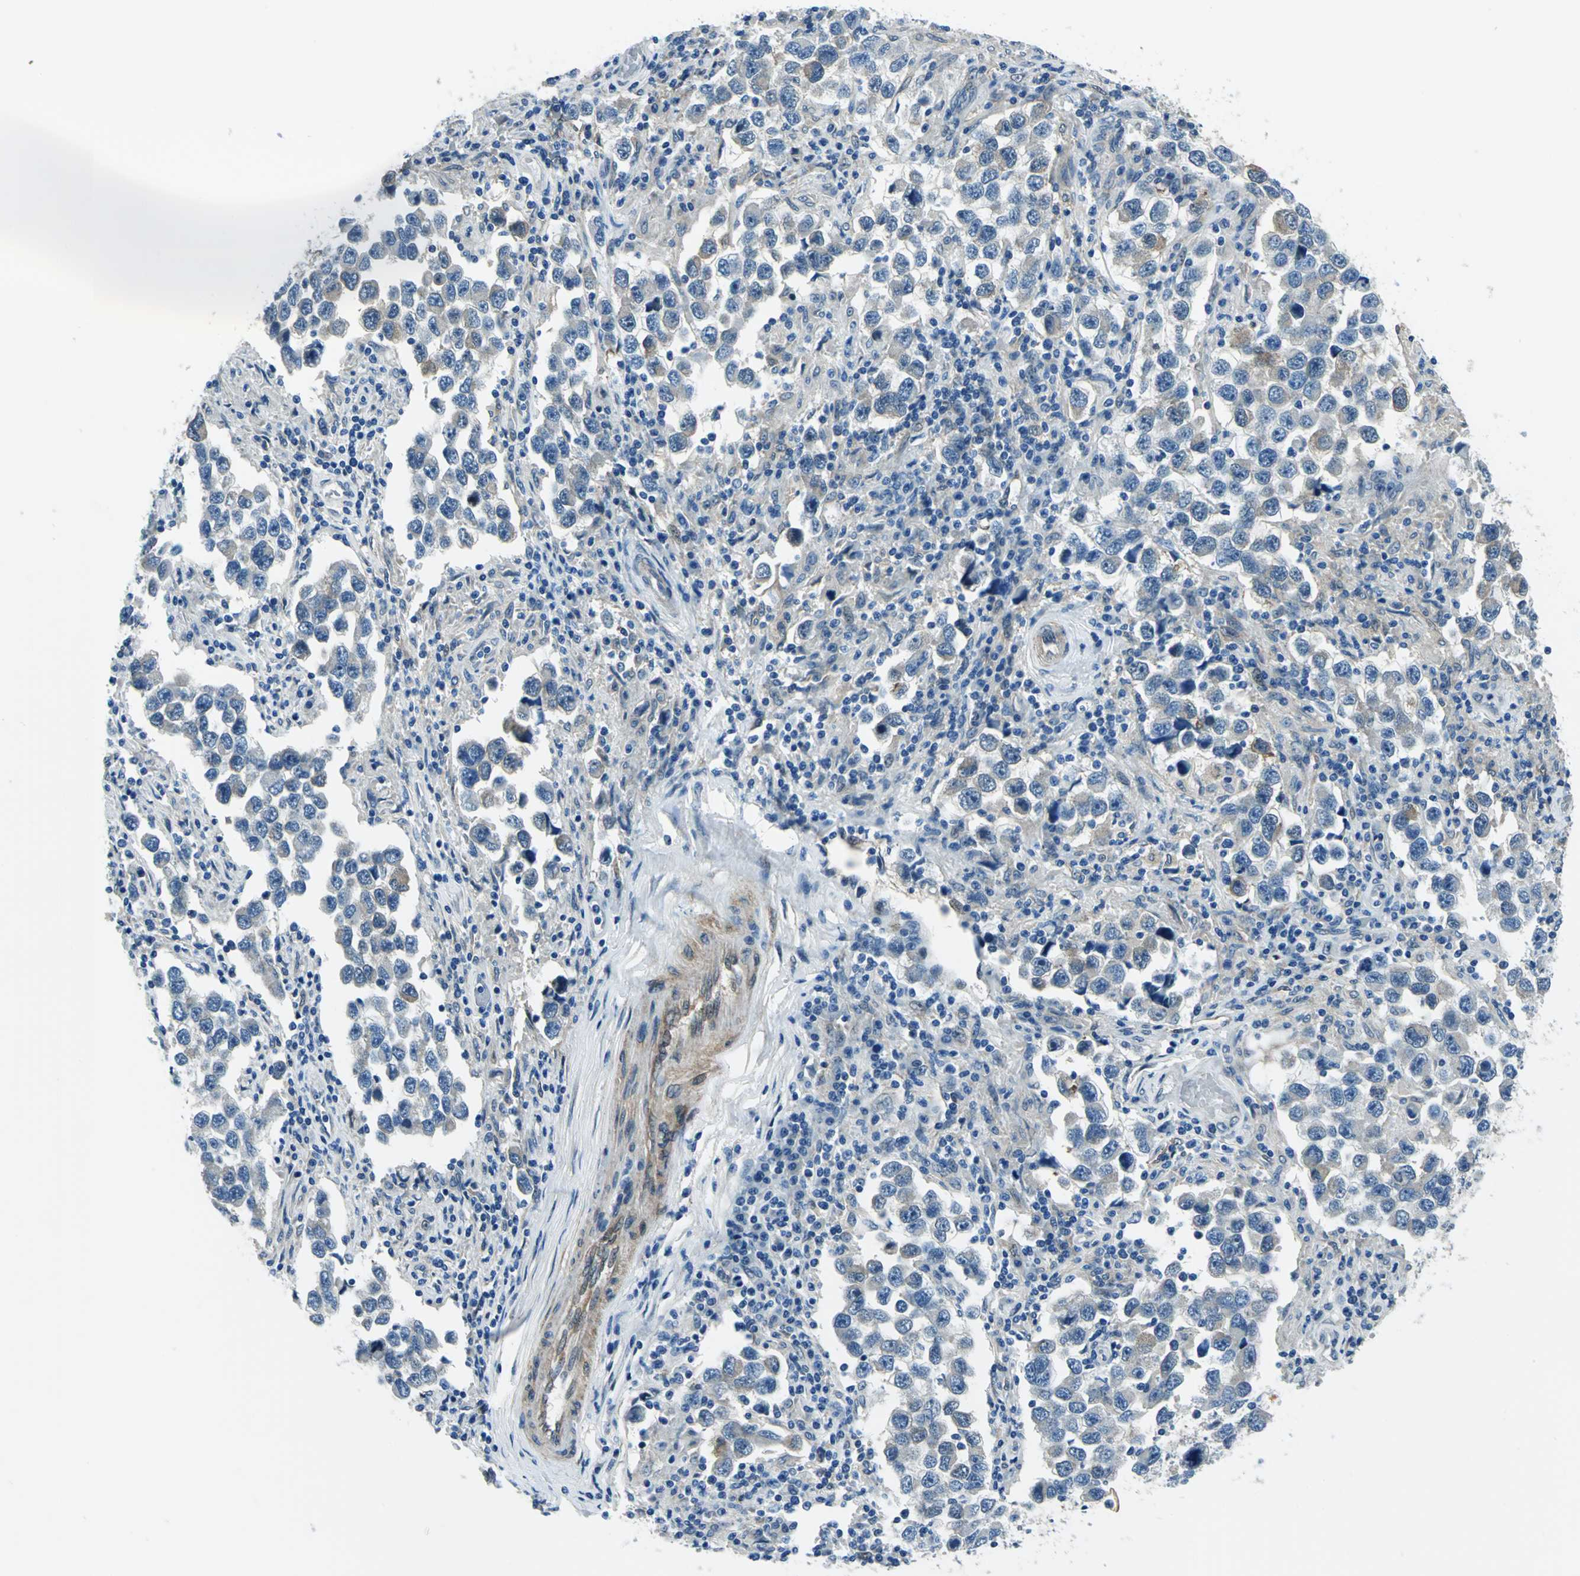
{"staining": {"intensity": "negative", "quantity": "none", "location": "none"}, "tissue": "testis cancer", "cell_type": "Tumor cells", "image_type": "cancer", "snomed": [{"axis": "morphology", "description": "Carcinoma, Embryonal, NOS"}, {"axis": "topography", "description": "Testis"}], "caption": "Photomicrograph shows no protein expression in tumor cells of testis cancer (embryonal carcinoma) tissue.", "gene": "HSPB1", "patient": {"sex": "male", "age": 21}}